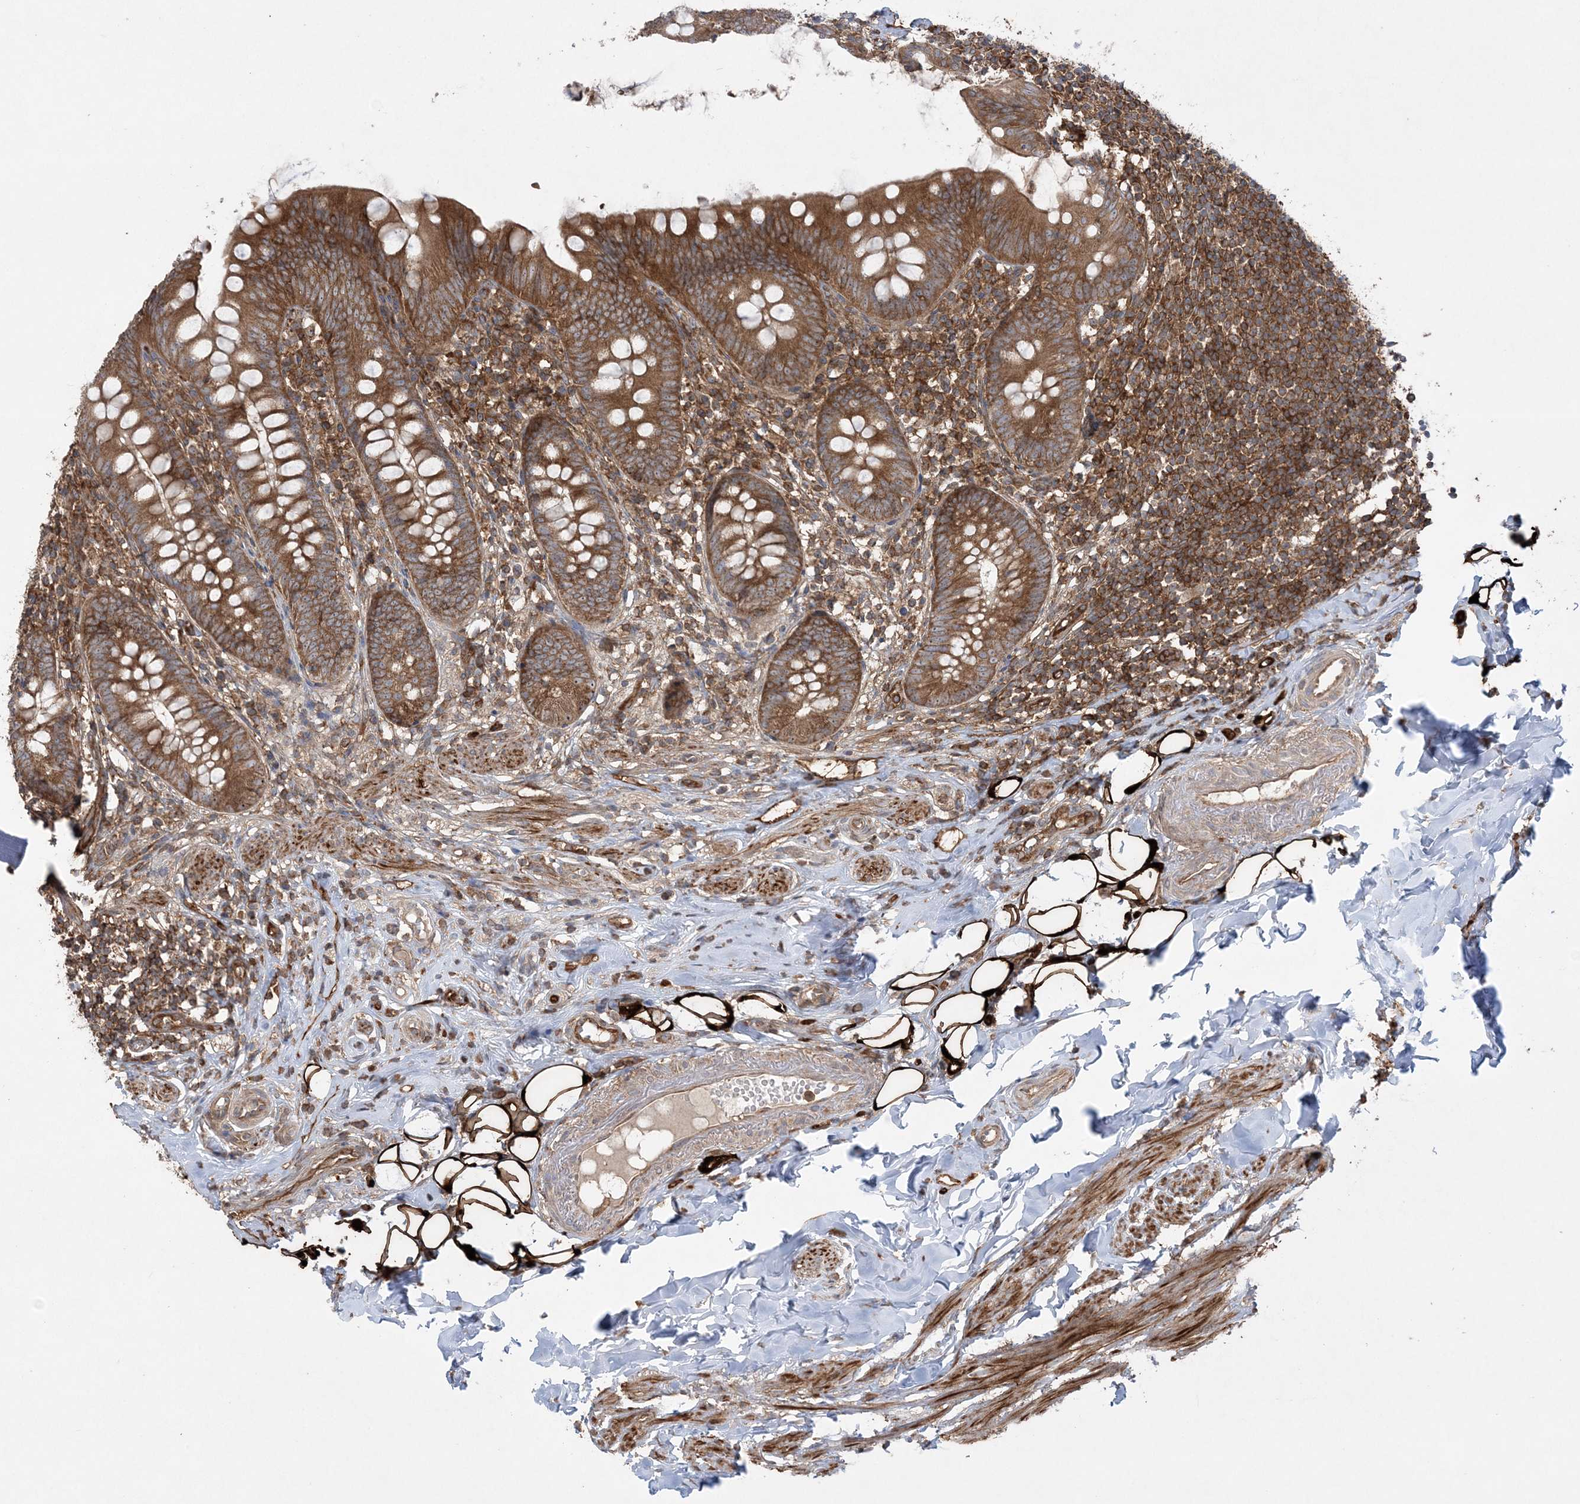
{"staining": {"intensity": "moderate", "quantity": ">75%", "location": "cytoplasmic/membranous"}, "tissue": "appendix", "cell_type": "Glandular cells", "image_type": "normal", "snomed": [{"axis": "morphology", "description": "Normal tissue, NOS"}, {"axis": "topography", "description": "Appendix"}], "caption": "Immunohistochemical staining of benign appendix exhibits moderate cytoplasmic/membranous protein positivity in approximately >75% of glandular cells. (brown staining indicates protein expression, while blue staining denotes nuclei).", "gene": "ACAP2", "patient": {"sex": "female", "age": 62}}